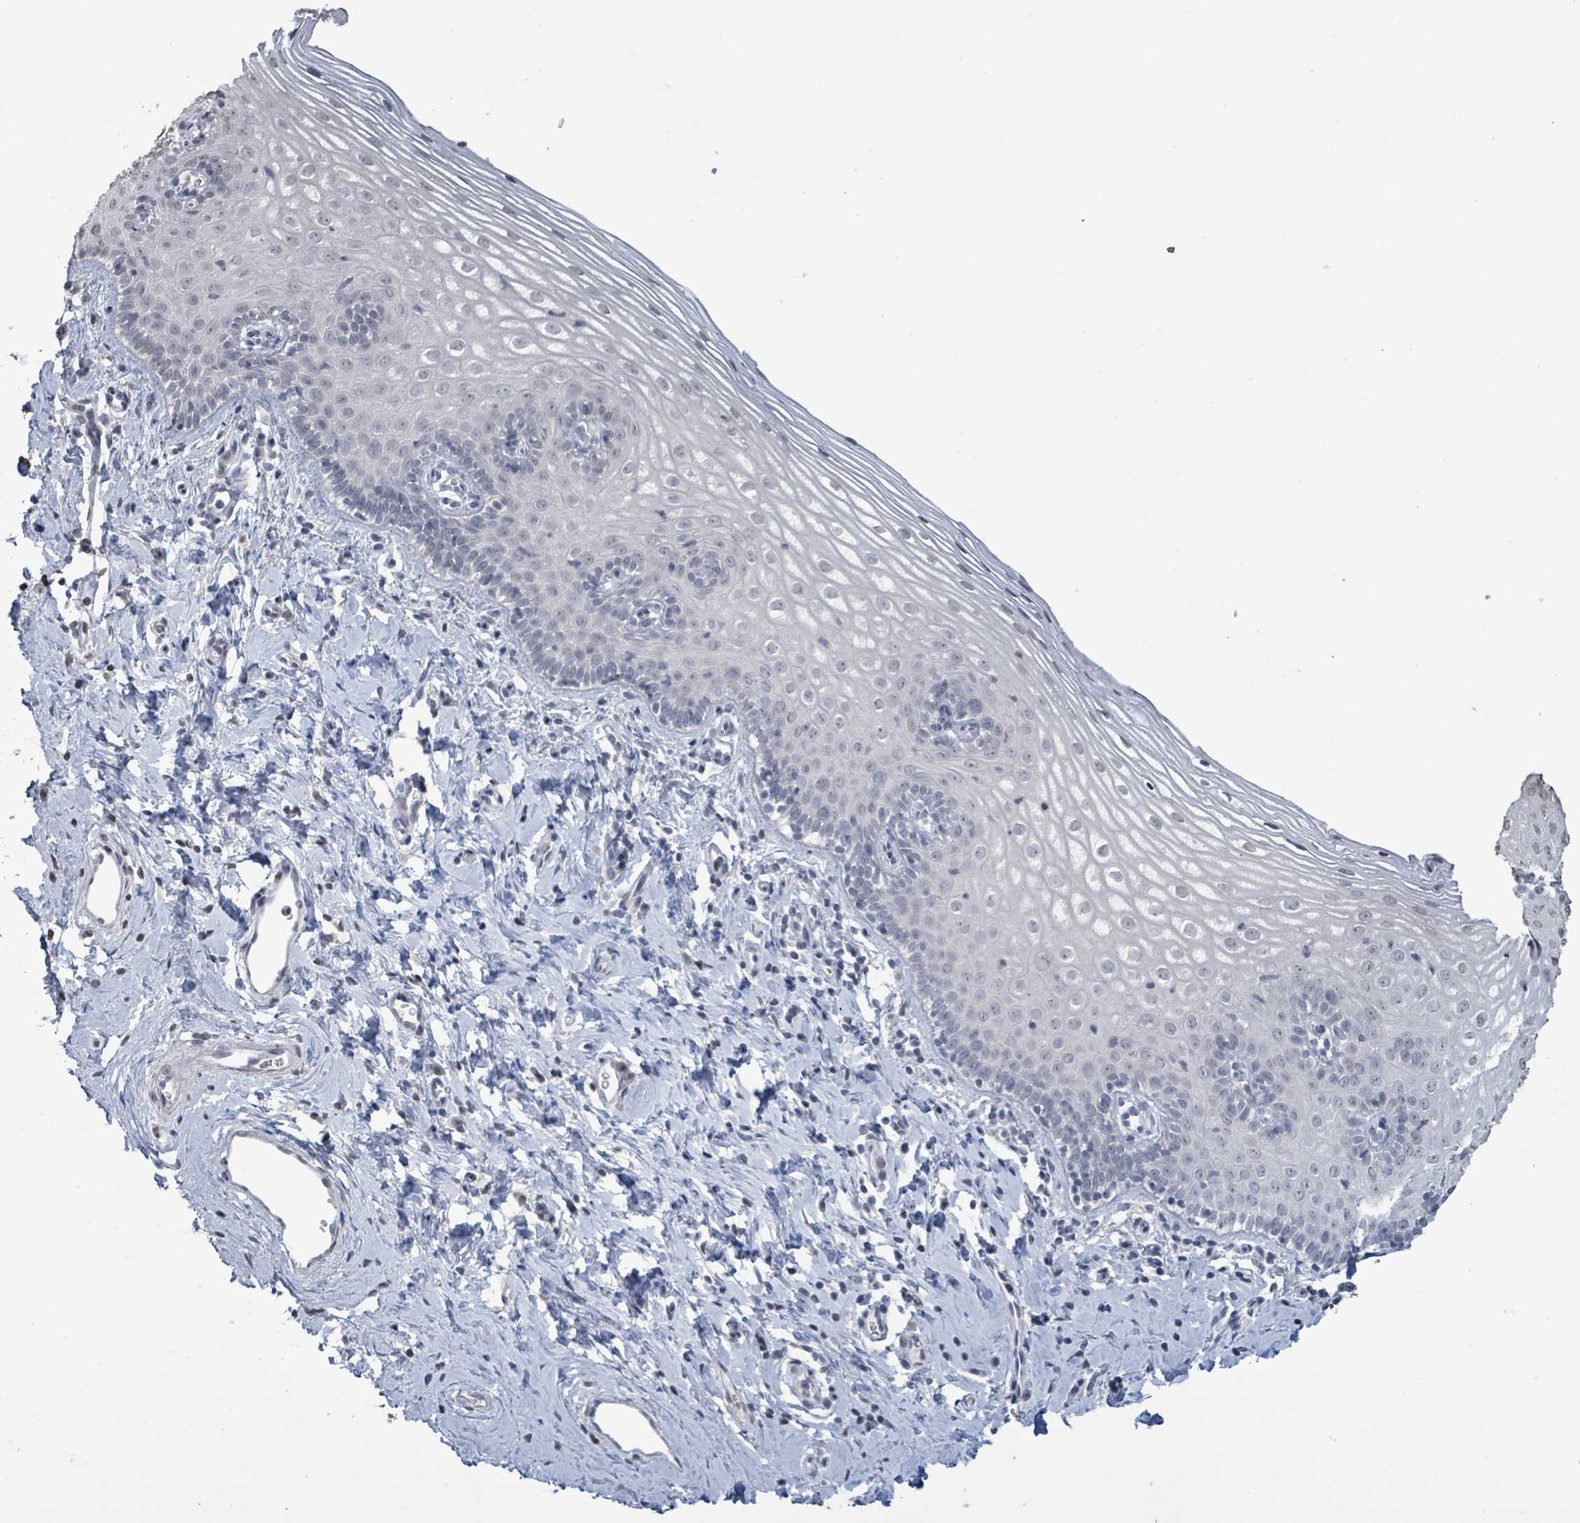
{"staining": {"intensity": "negative", "quantity": "none", "location": "none"}, "tissue": "cervix", "cell_type": "Glandular cells", "image_type": "normal", "snomed": [{"axis": "morphology", "description": "Normal tissue, NOS"}, {"axis": "topography", "description": "Cervix"}], "caption": "High power microscopy micrograph of an immunohistochemistry (IHC) image of normal cervix, revealing no significant expression in glandular cells.", "gene": "CA9", "patient": {"sex": "female", "age": 44}}